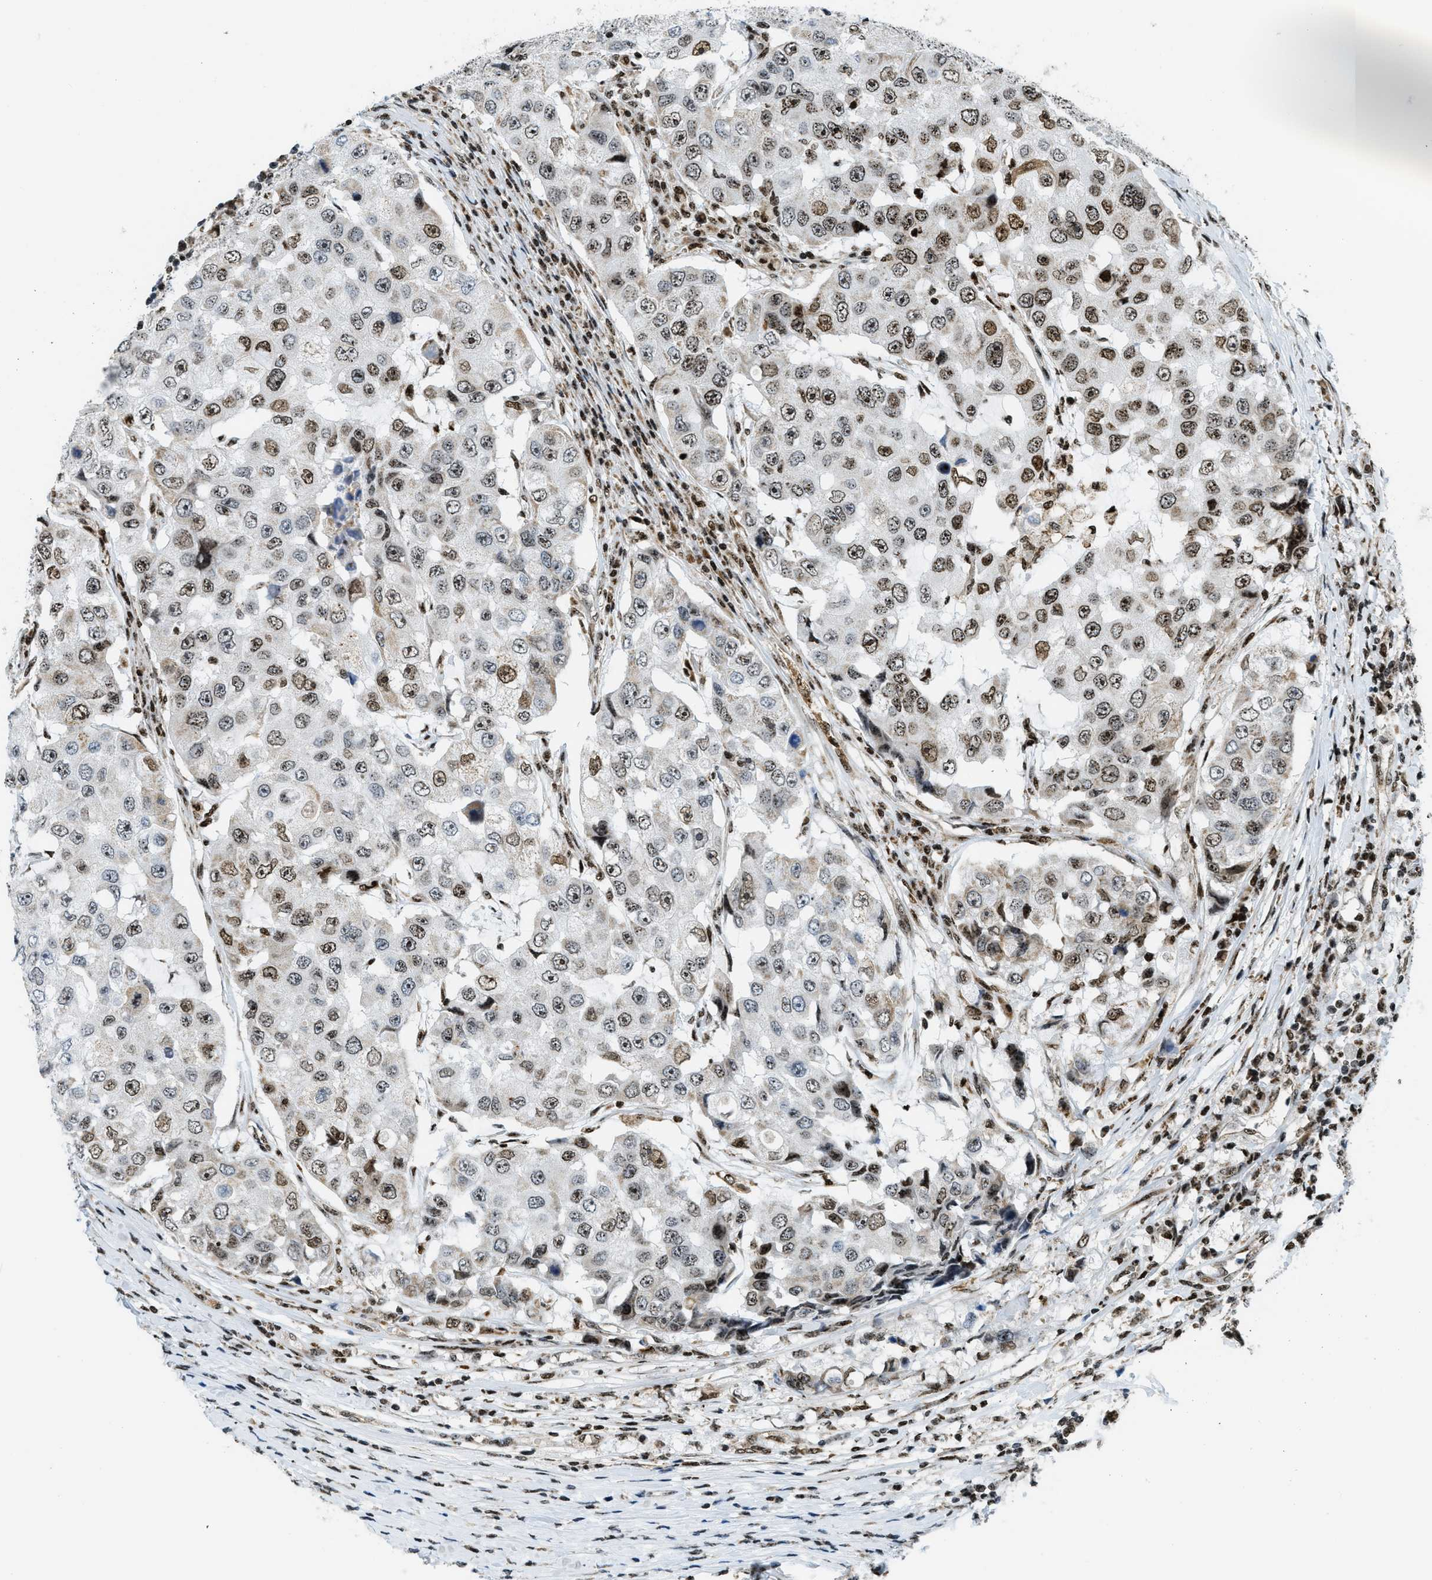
{"staining": {"intensity": "strong", "quantity": "25%-75%", "location": "cytoplasmic/membranous,nuclear"}, "tissue": "breast cancer", "cell_type": "Tumor cells", "image_type": "cancer", "snomed": [{"axis": "morphology", "description": "Duct carcinoma"}, {"axis": "topography", "description": "Breast"}], "caption": "An image of breast cancer stained for a protein exhibits strong cytoplasmic/membranous and nuclear brown staining in tumor cells.", "gene": "SP100", "patient": {"sex": "female", "age": 27}}